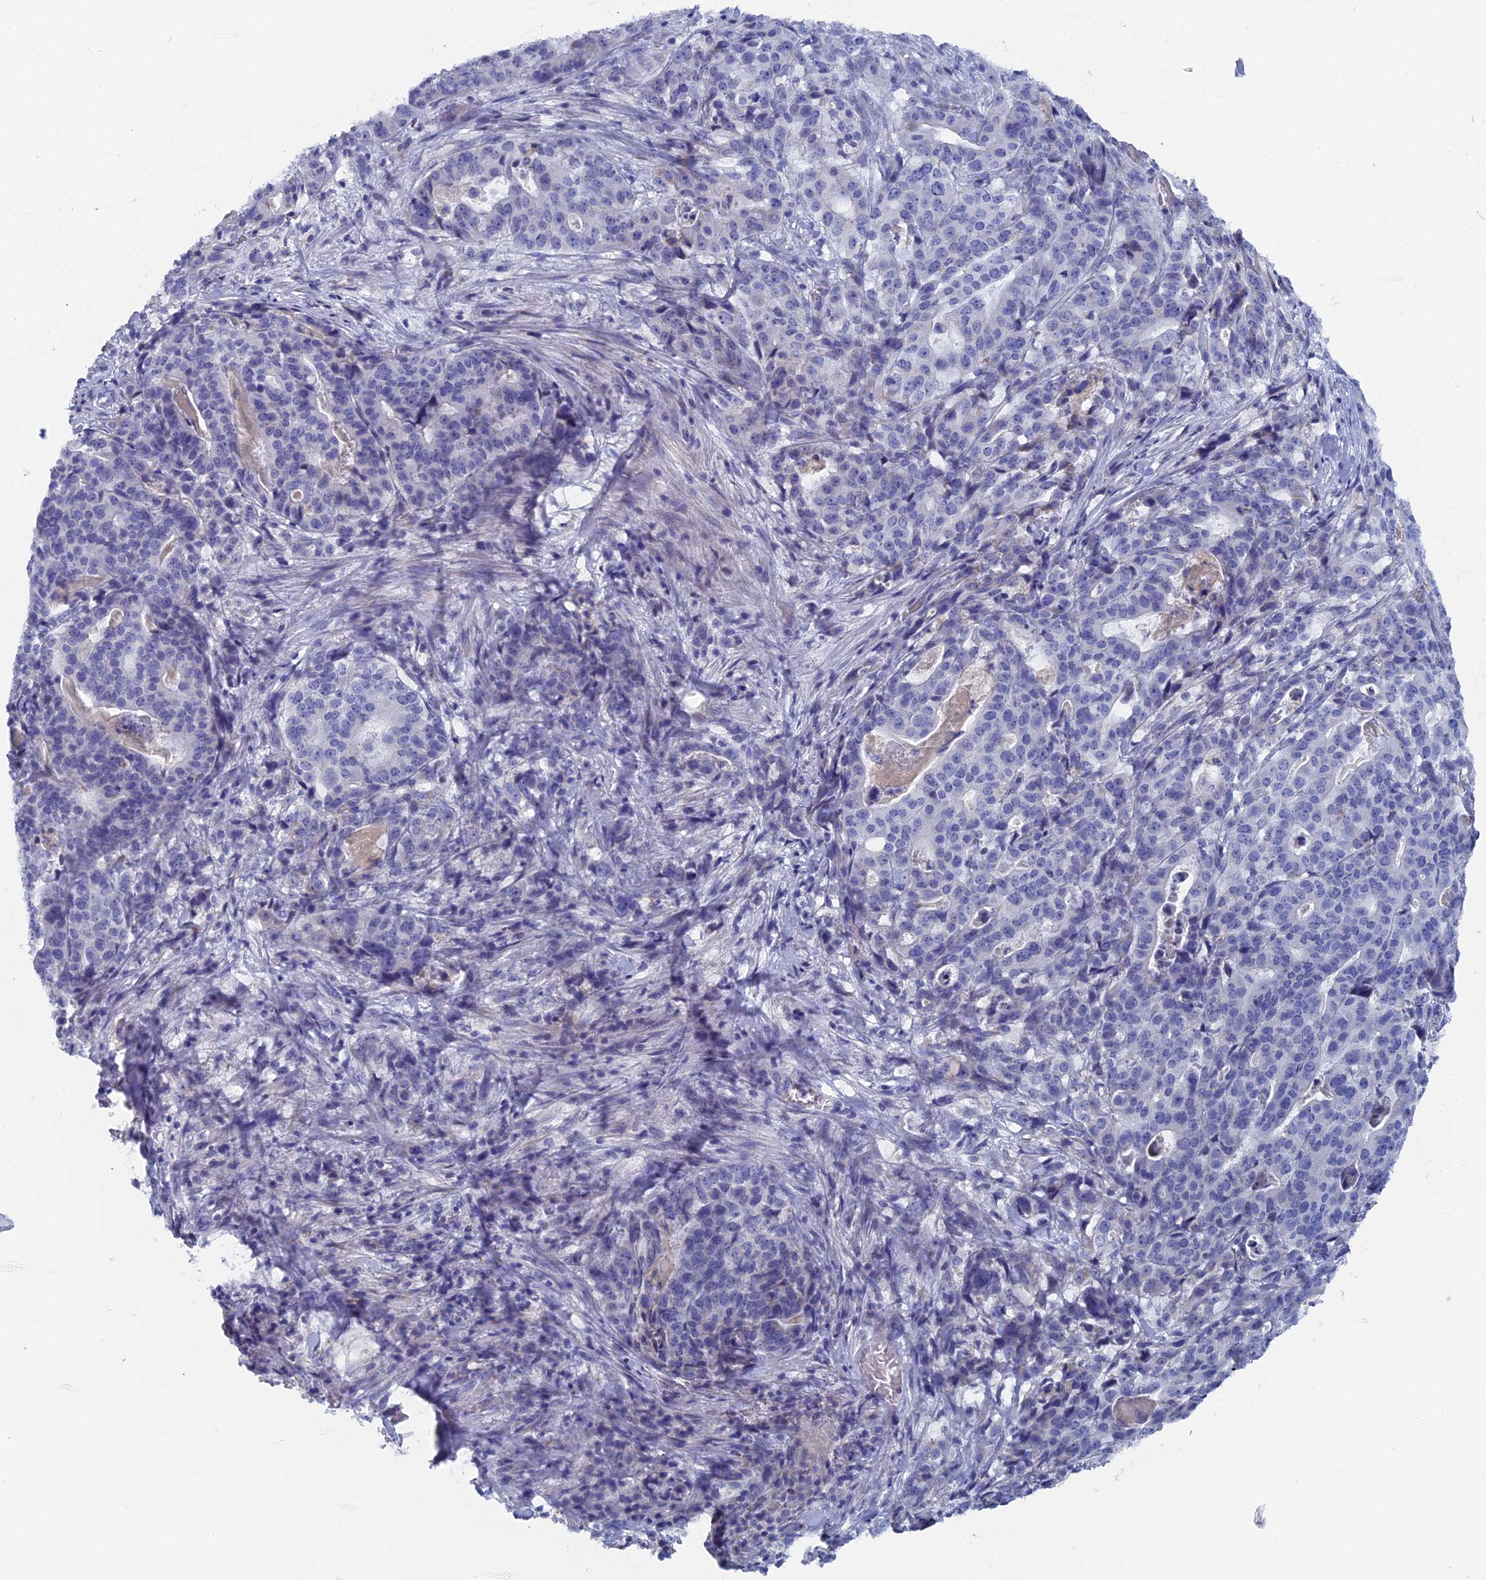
{"staining": {"intensity": "negative", "quantity": "none", "location": "none"}, "tissue": "stomach cancer", "cell_type": "Tumor cells", "image_type": "cancer", "snomed": [{"axis": "morphology", "description": "Adenocarcinoma, NOS"}, {"axis": "topography", "description": "Stomach"}], "caption": "This is an immunohistochemistry (IHC) micrograph of human adenocarcinoma (stomach). There is no positivity in tumor cells.", "gene": "HIGD1A", "patient": {"sex": "male", "age": 48}}